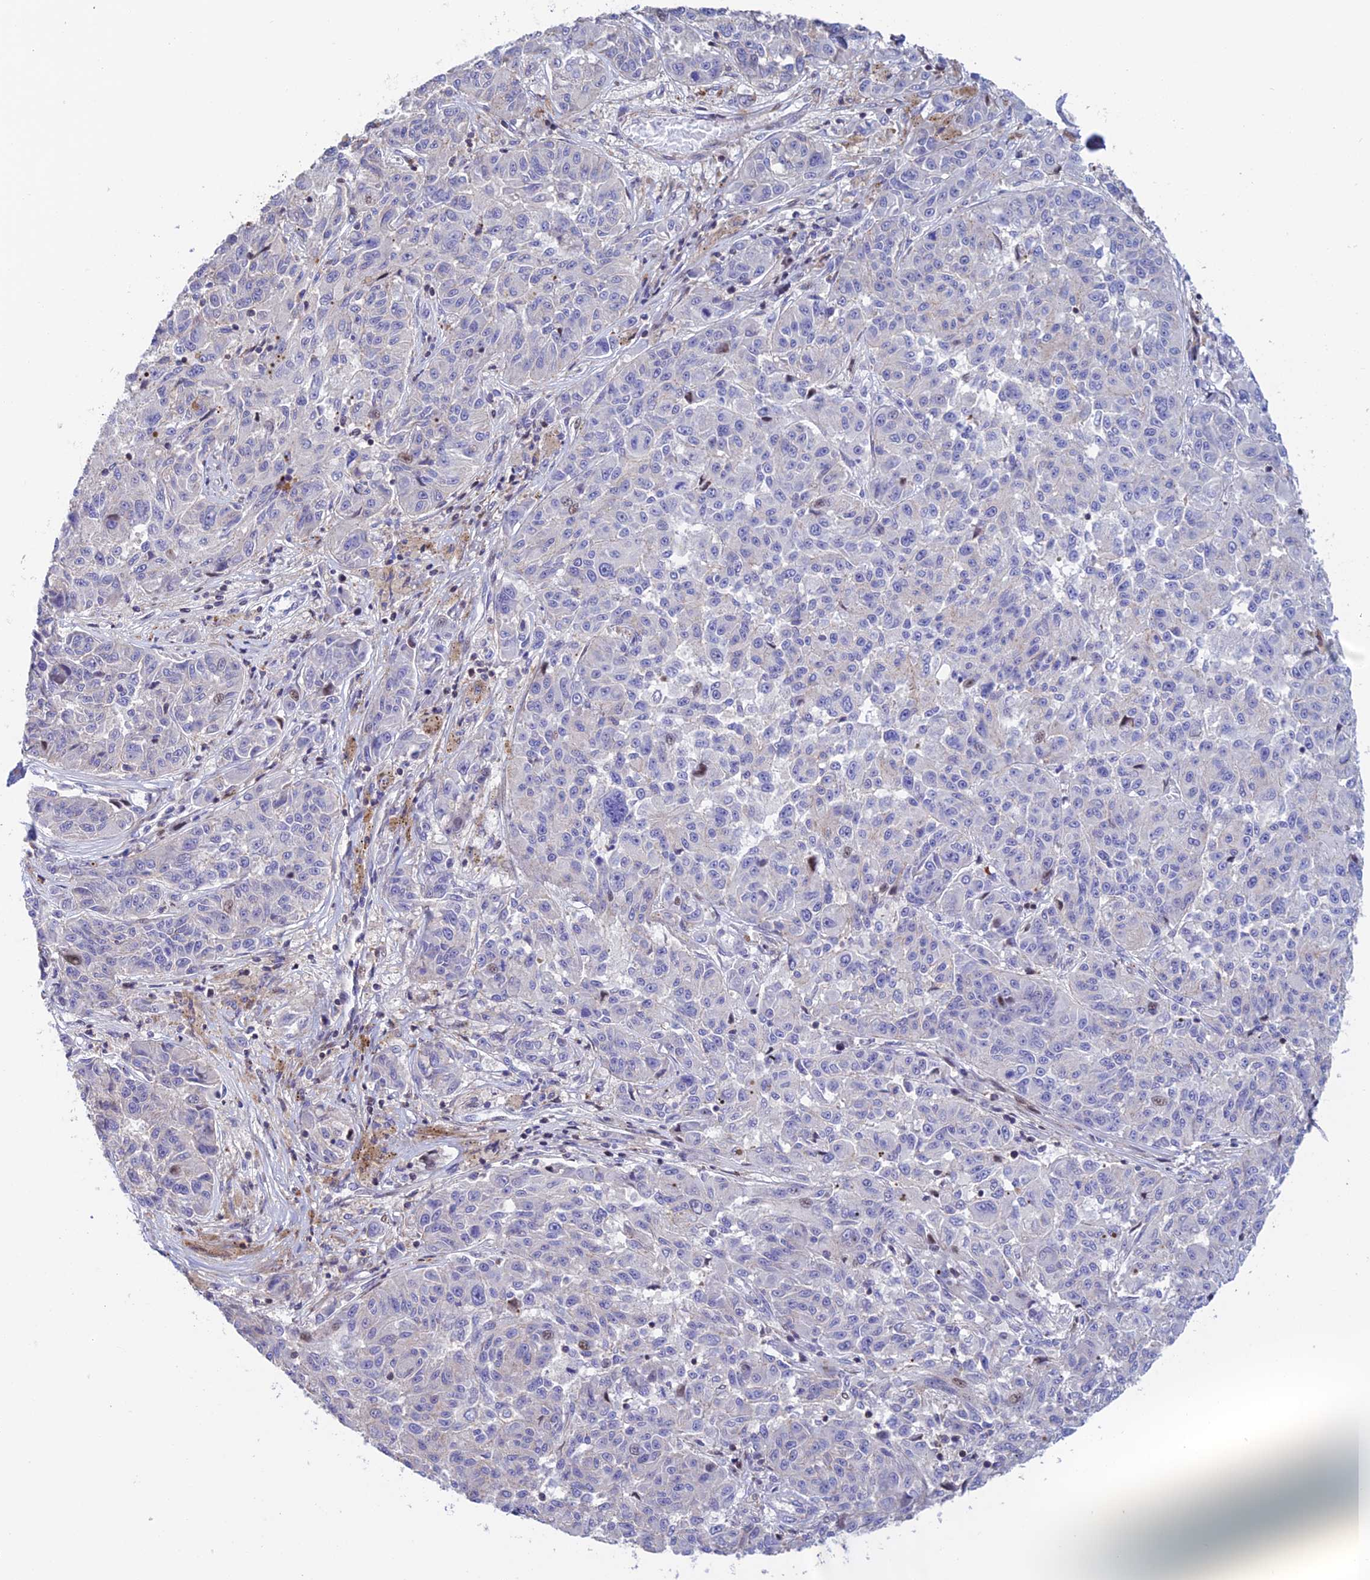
{"staining": {"intensity": "negative", "quantity": "none", "location": "none"}, "tissue": "melanoma", "cell_type": "Tumor cells", "image_type": "cancer", "snomed": [{"axis": "morphology", "description": "Malignant melanoma, NOS"}, {"axis": "topography", "description": "Skin"}], "caption": "Tumor cells are negative for brown protein staining in malignant melanoma.", "gene": "PRIM1", "patient": {"sex": "male", "age": 53}}